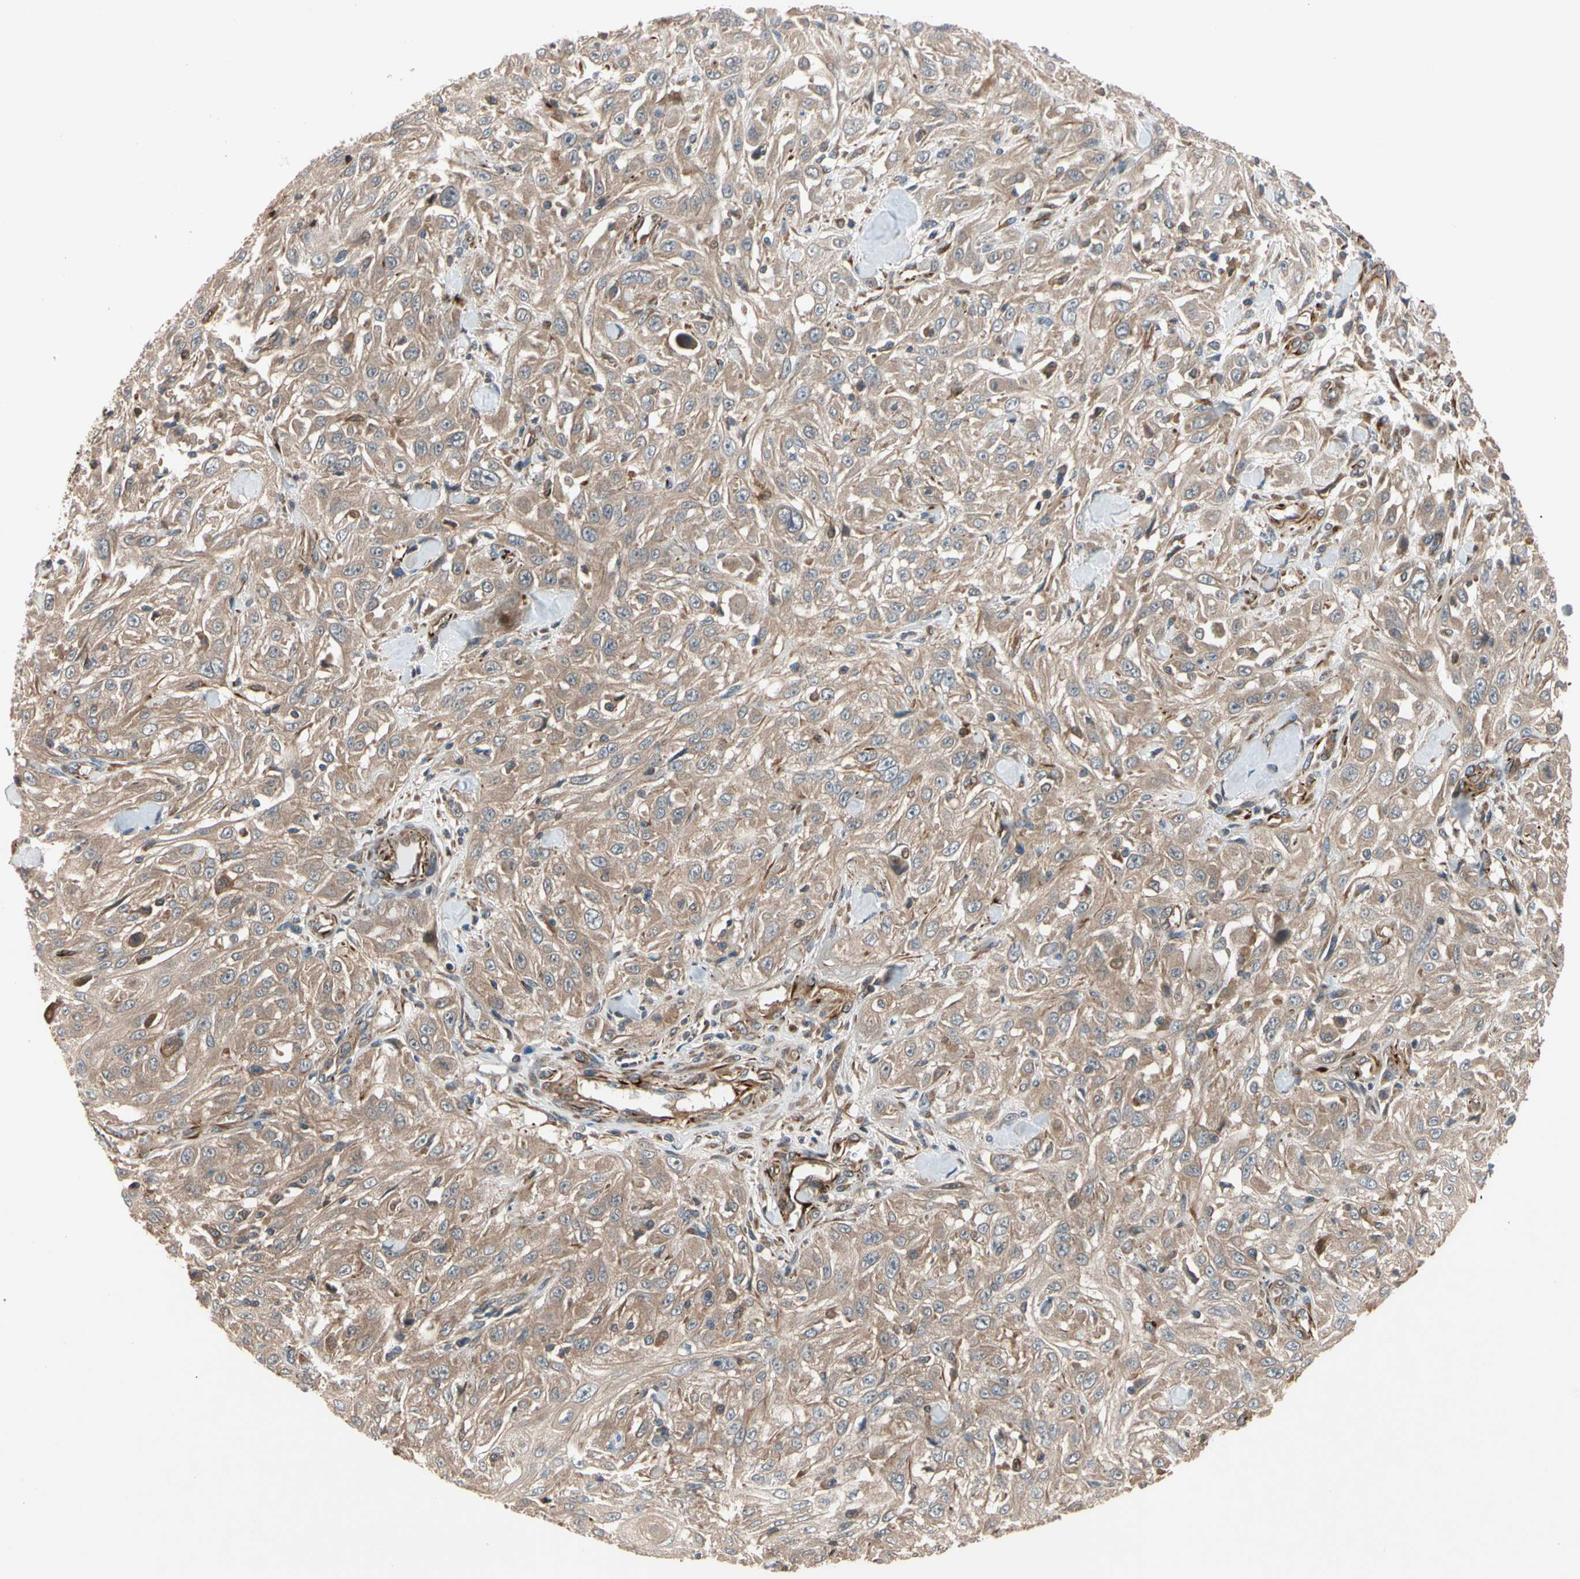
{"staining": {"intensity": "weak", "quantity": ">75%", "location": "cytoplasmic/membranous"}, "tissue": "skin cancer", "cell_type": "Tumor cells", "image_type": "cancer", "snomed": [{"axis": "morphology", "description": "Squamous cell carcinoma, NOS"}, {"axis": "morphology", "description": "Squamous cell carcinoma, metastatic, NOS"}, {"axis": "topography", "description": "Skin"}, {"axis": "topography", "description": "Lymph node"}], "caption": "Weak cytoplasmic/membranous protein staining is appreciated in approximately >75% of tumor cells in skin cancer.", "gene": "FGD6", "patient": {"sex": "male", "age": 75}}